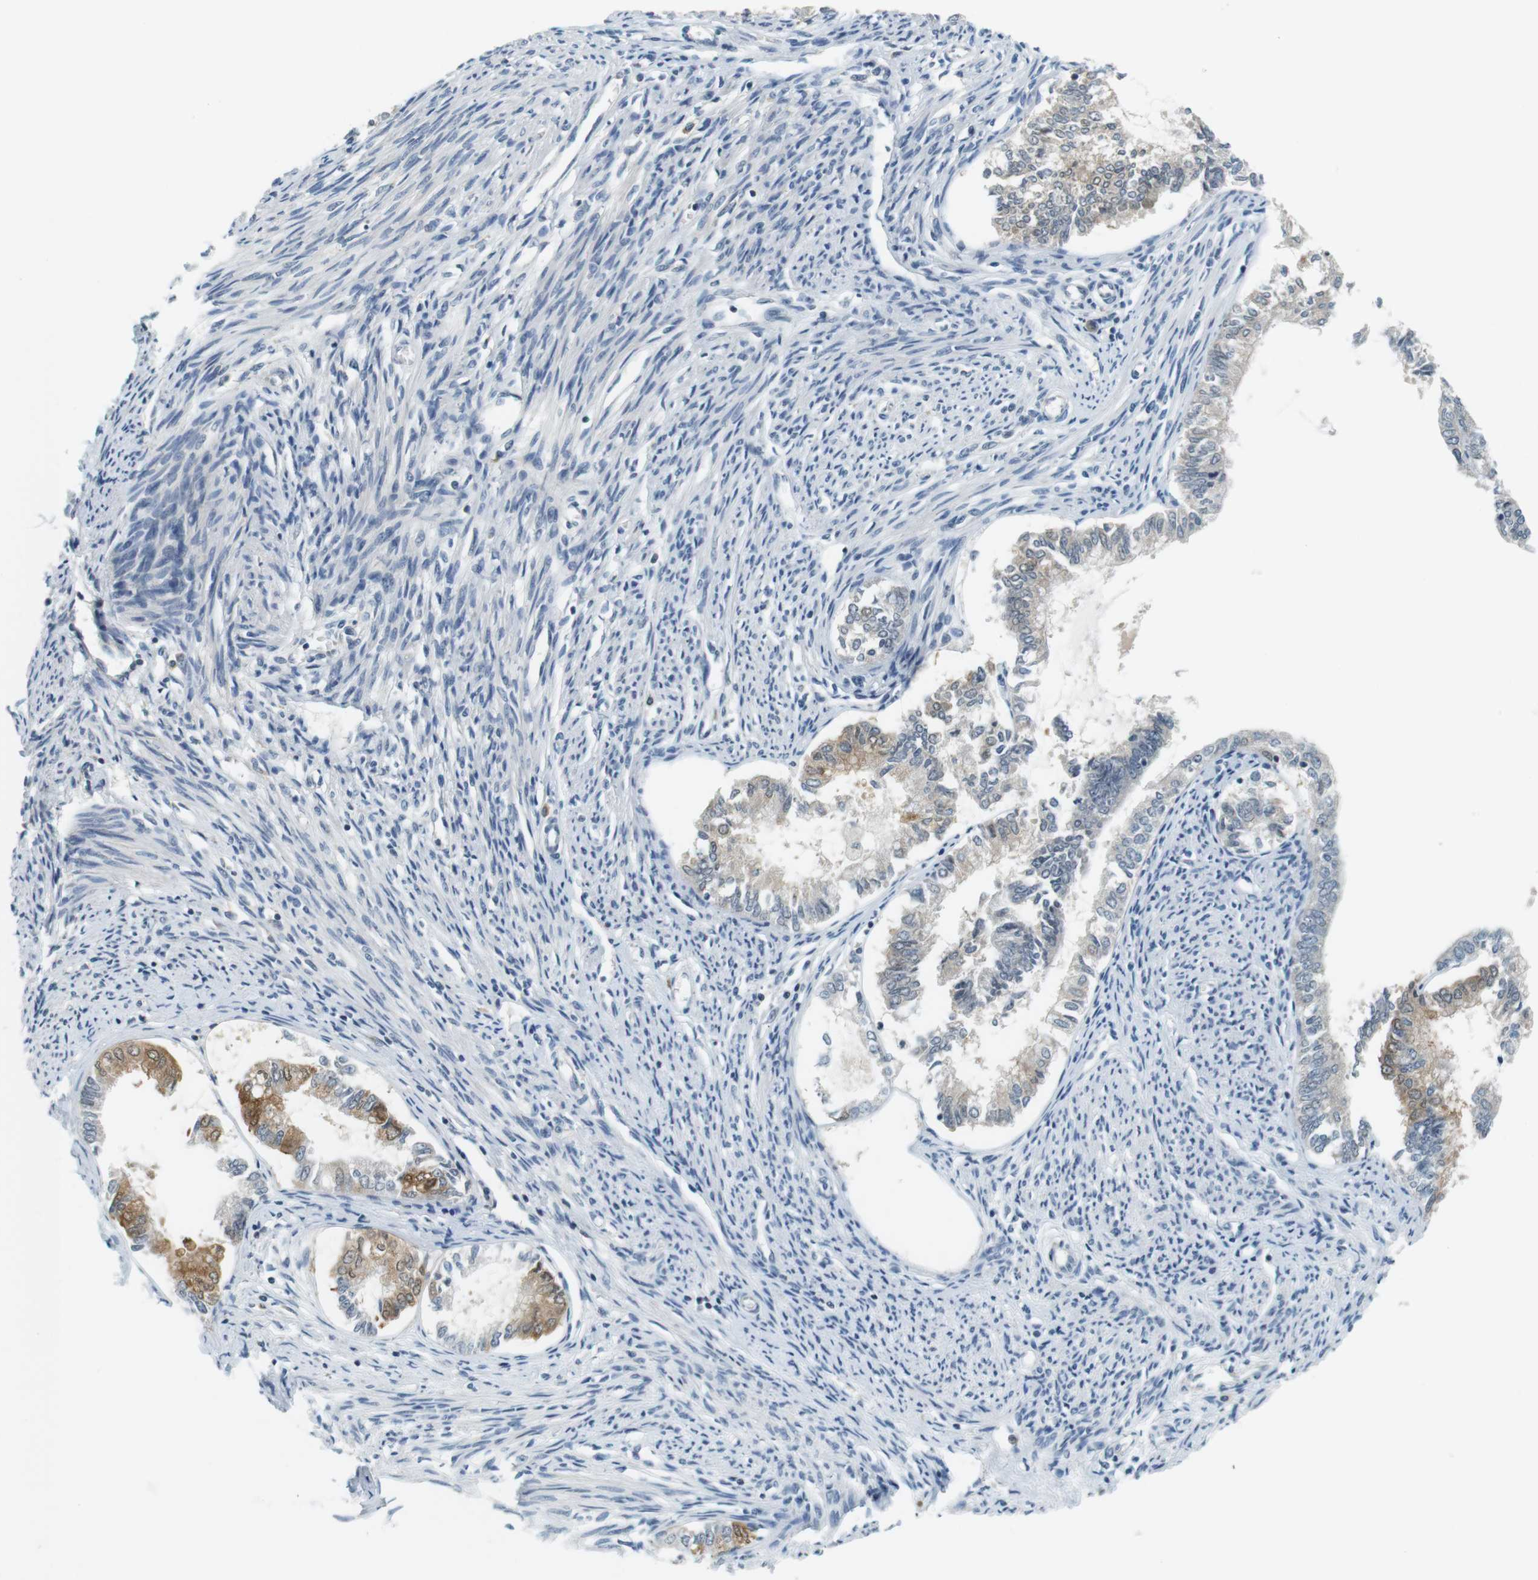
{"staining": {"intensity": "moderate", "quantity": "<25%", "location": "cytoplasmic/membranous"}, "tissue": "endometrial cancer", "cell_type": "Tumor cells", "image_type": "cancer", "snomed": [{"axis": "morphology", "description": "Adenocarcinoma, NOS"}, {"axis": "topography", "description": "Endometrium"}], "caption": "Tumor cells reveal low levels of moderate cytoplasmic/membranous staining in about <25% of cells in human endometrial cancer (adenocarcinoma).", "gene": "WNT7A", "patient": {"sex": "female", "age": 86}}